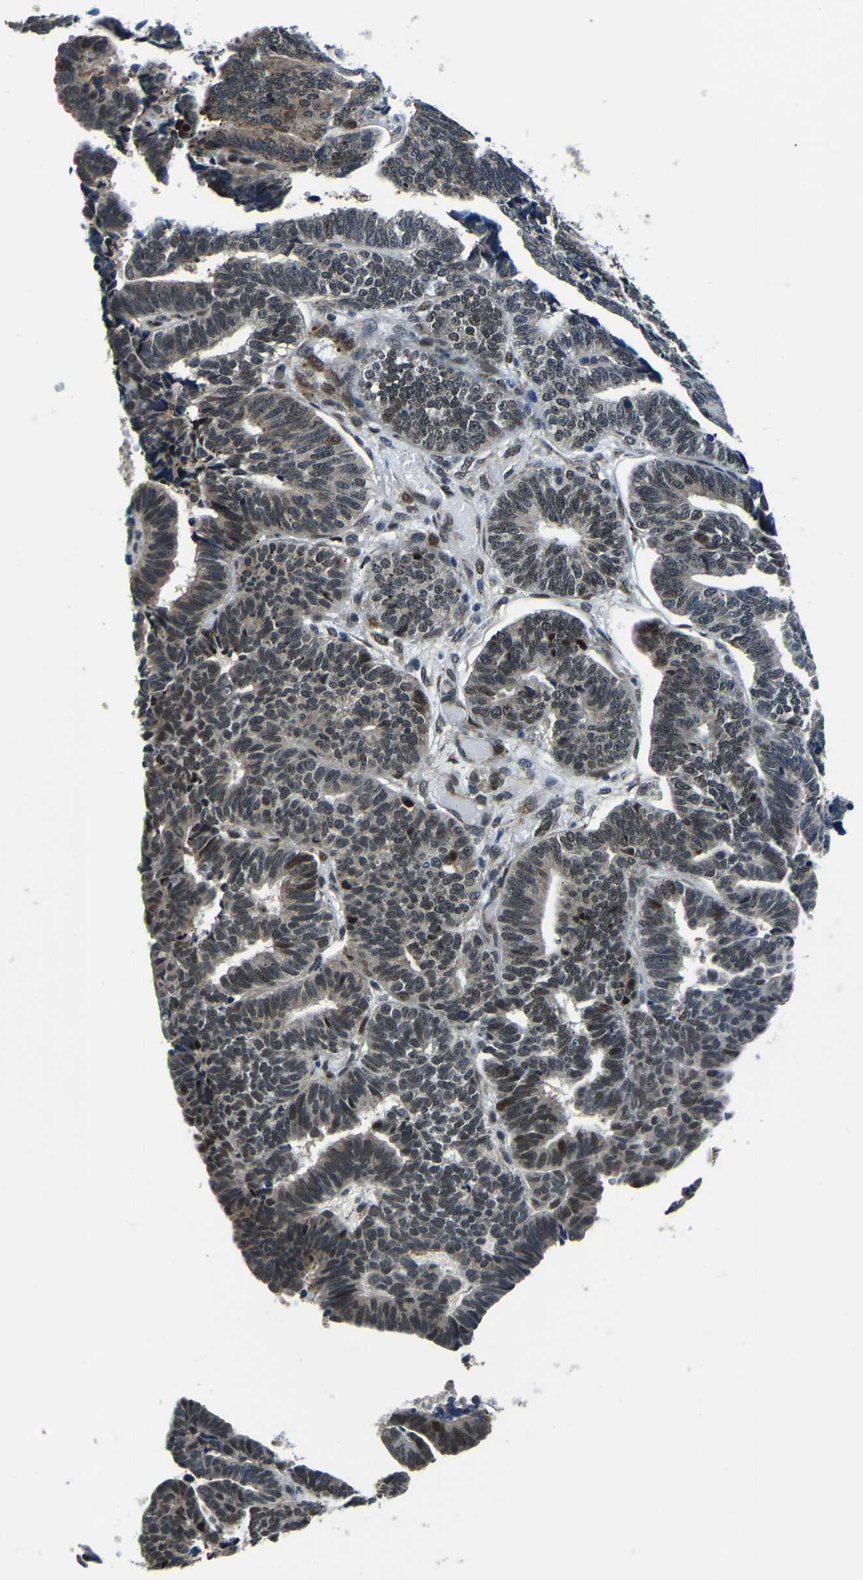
{"staining": {"intensity": "moderate", "quantity": "<25%", "location": "nuclear"}, "tissue": "endometrial cancer", "cell_type": "Tumor cells", "image_type": "cancer", "snomed": [{"axis": "morphology", "description": "Adenocarcinoma, NOS"}, {"axis": "topography", "description": "Endometrium"}], "caption": "About <25% of tumor cells in adenocarcinoma (endometrial) demonstrate moderate nuclear protein expression as visualized by brown immunohistochemical staining.", "gene": "ING2", "patient": {"sex": "female", "age": 70}}